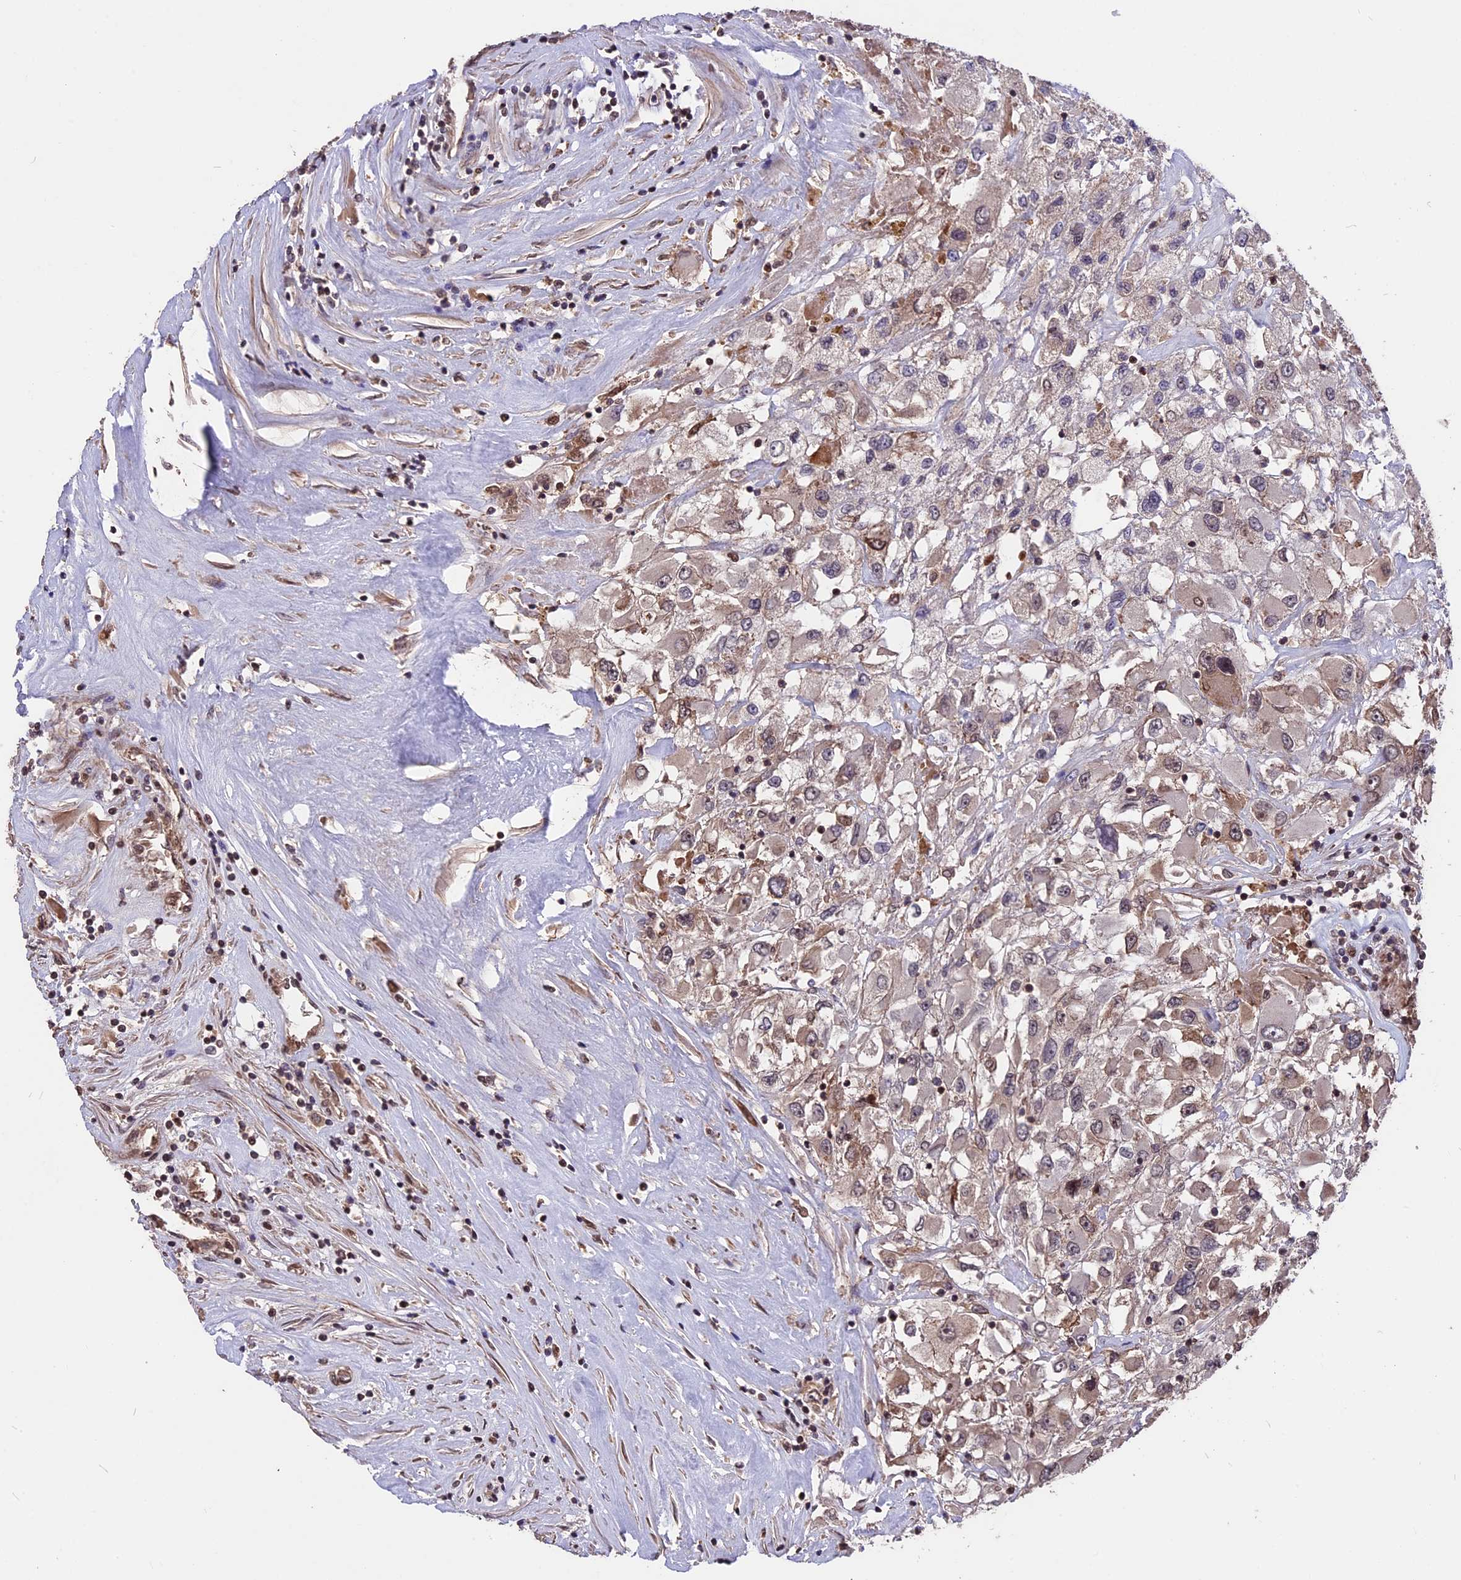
{"staining": {"intensity": "weak", "quantity": "25%-75%", "location": "cytoplasmic/membranous,nuclear"}, "tissue": "renal cancer", "cell_type": "Tumor cells", "image_type": "cancer", "snomed": [{"axis": "morphology", "description": "Adenocarcinoma, NOS"}, {"axis": "topography", "description": "Kidney"}], "caption": "A brown stain shows weak cytoplasmic/membranous and nuclear positivity of a protein in renal cancer (adenocarcinoma) tumor cells.", "gene": "ZNF598", "patient": {"sex": "female", "age": 52}}